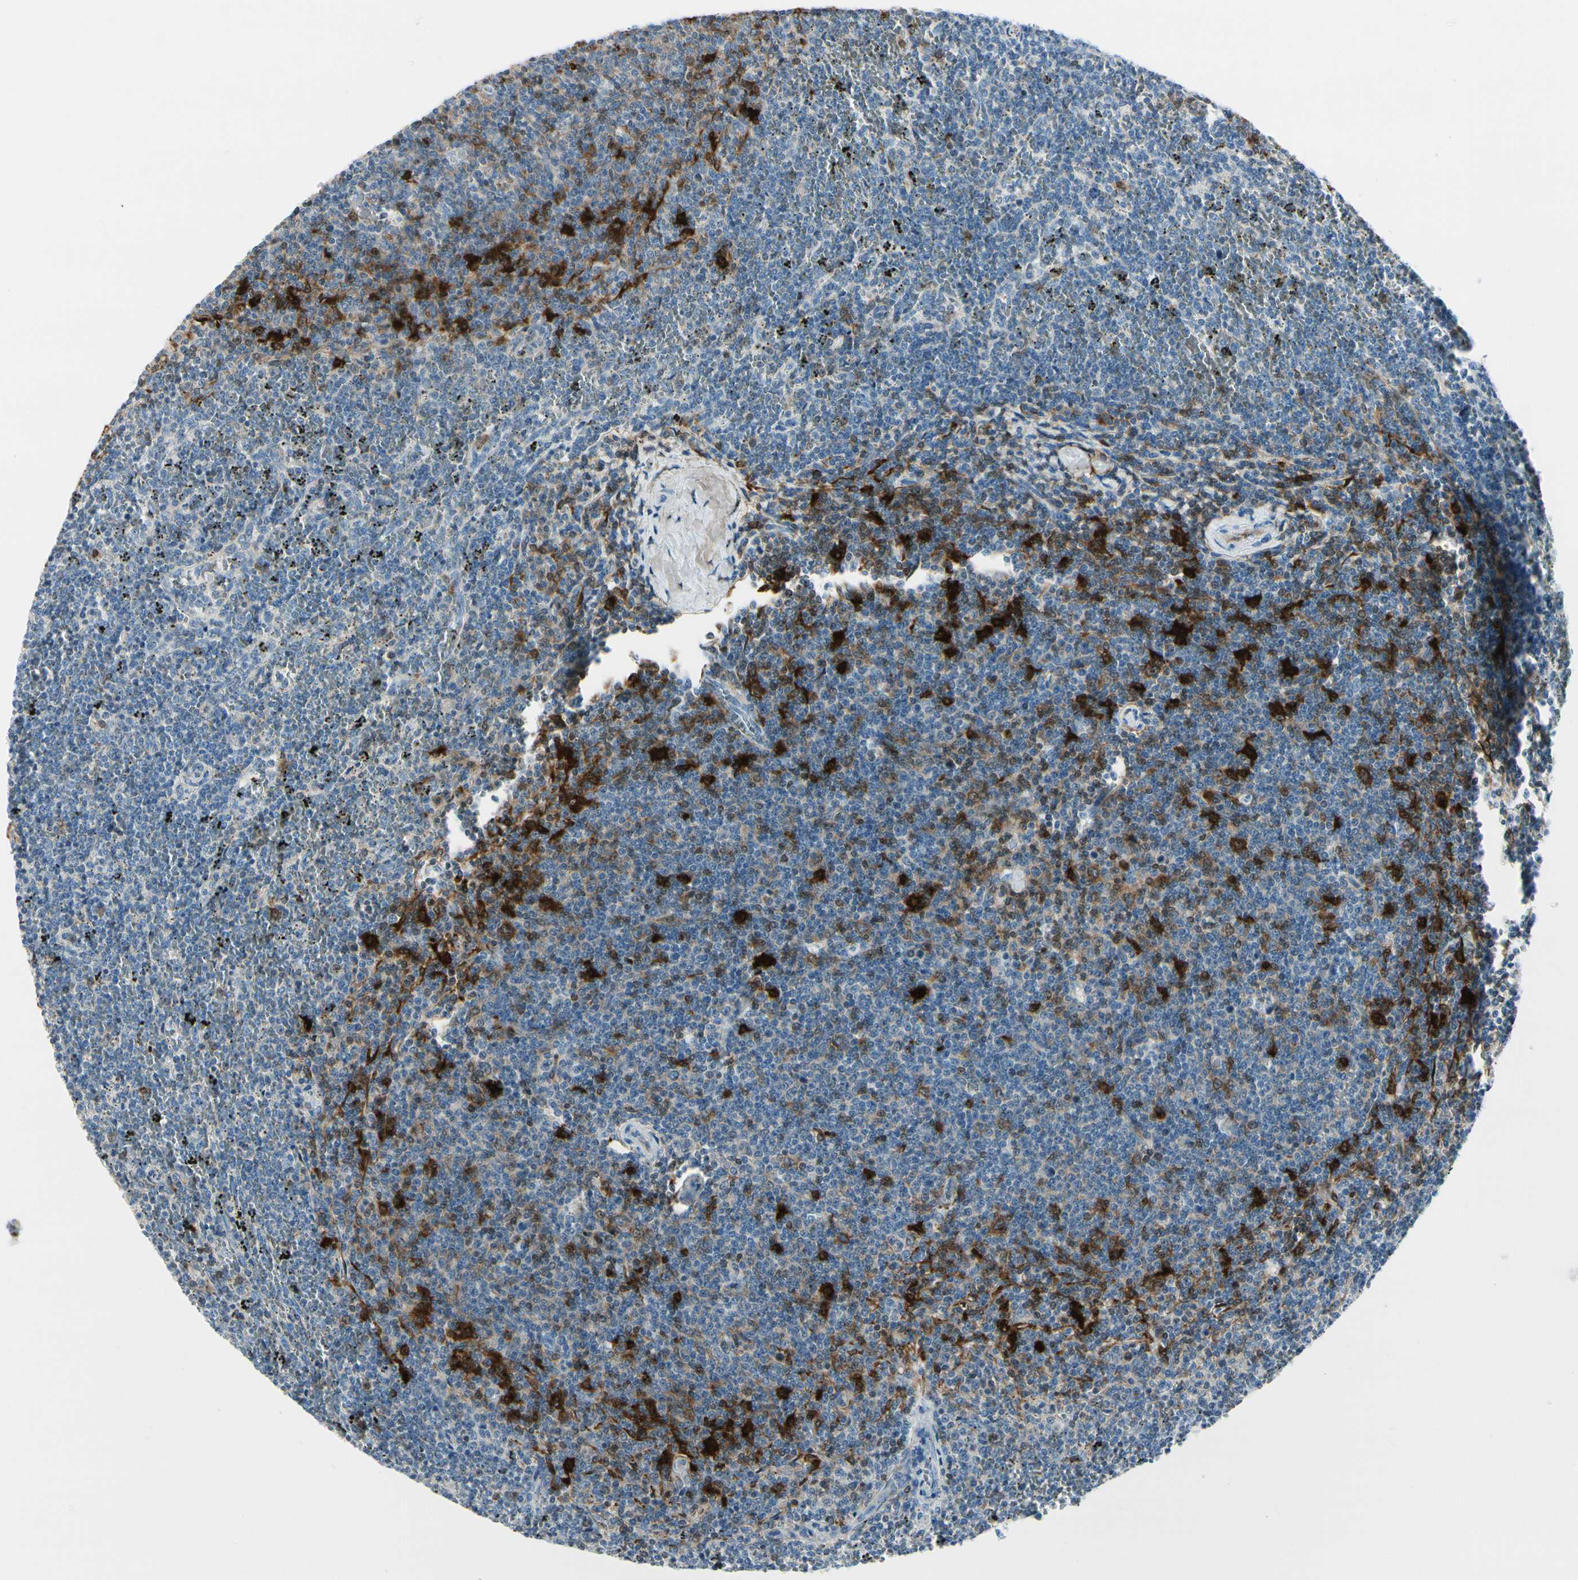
{"staining": {"intensity": "negative", "quantity": "none", "location": "none"}, "tissue": "lymphoma", "cell_type": "Tumor cells", "image_type": "cancer", "snomed": [{"axis": "morphology", "description": "Malignant lymphoma, non-Hodgkin's type, Low grade"}, {"axis": "topography", "description": "Spleen"}], "caption": "Immunohistochemistry of human malignant lymphoma, non-Hodgkin's type (low-grade) shows no positivity in tumor cells. The staining was performed using DAB to visualize the protein expression in brown, while the nuclei were stained in blue with hematoxylin (Magnification: 20x).", "gene": "TRAF1", "patient": {"sex": "female", "age": 50}}